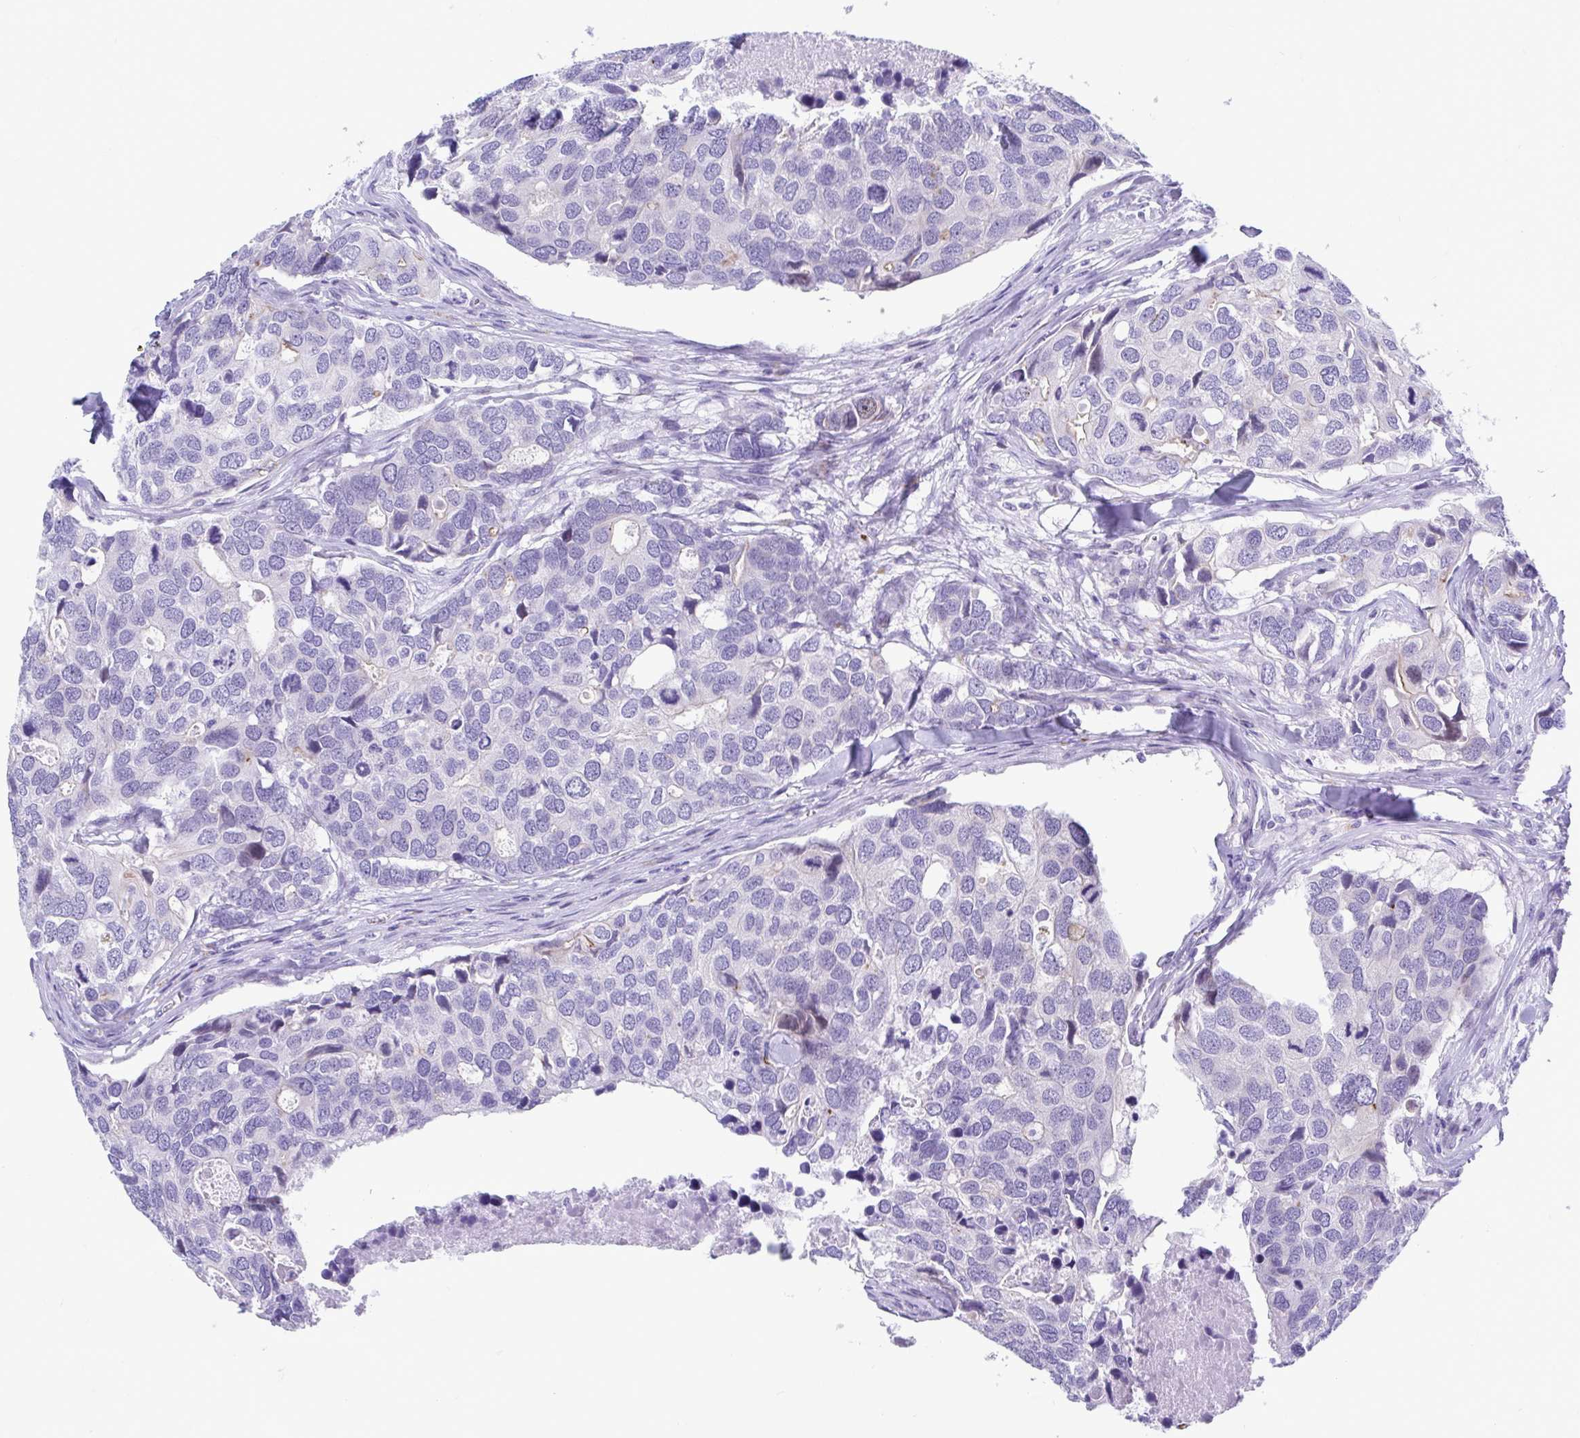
{"staining": {"intensity": "negative", "quantity": "none", "location": "none"}, "tissue": "breast cancer", "cell_type": "Tumor cells", "image_type": "cancer", "snomed": [{"axis": "morphology", "description": "Duct carcinoma"}, {"axis": "topography", "description": "Breast"}], "caption": "Tumor cells are negative for brown protein staining in breast cancer.", "gene": "TTC30B", "patient": {"sex": "female", "age": 83}}